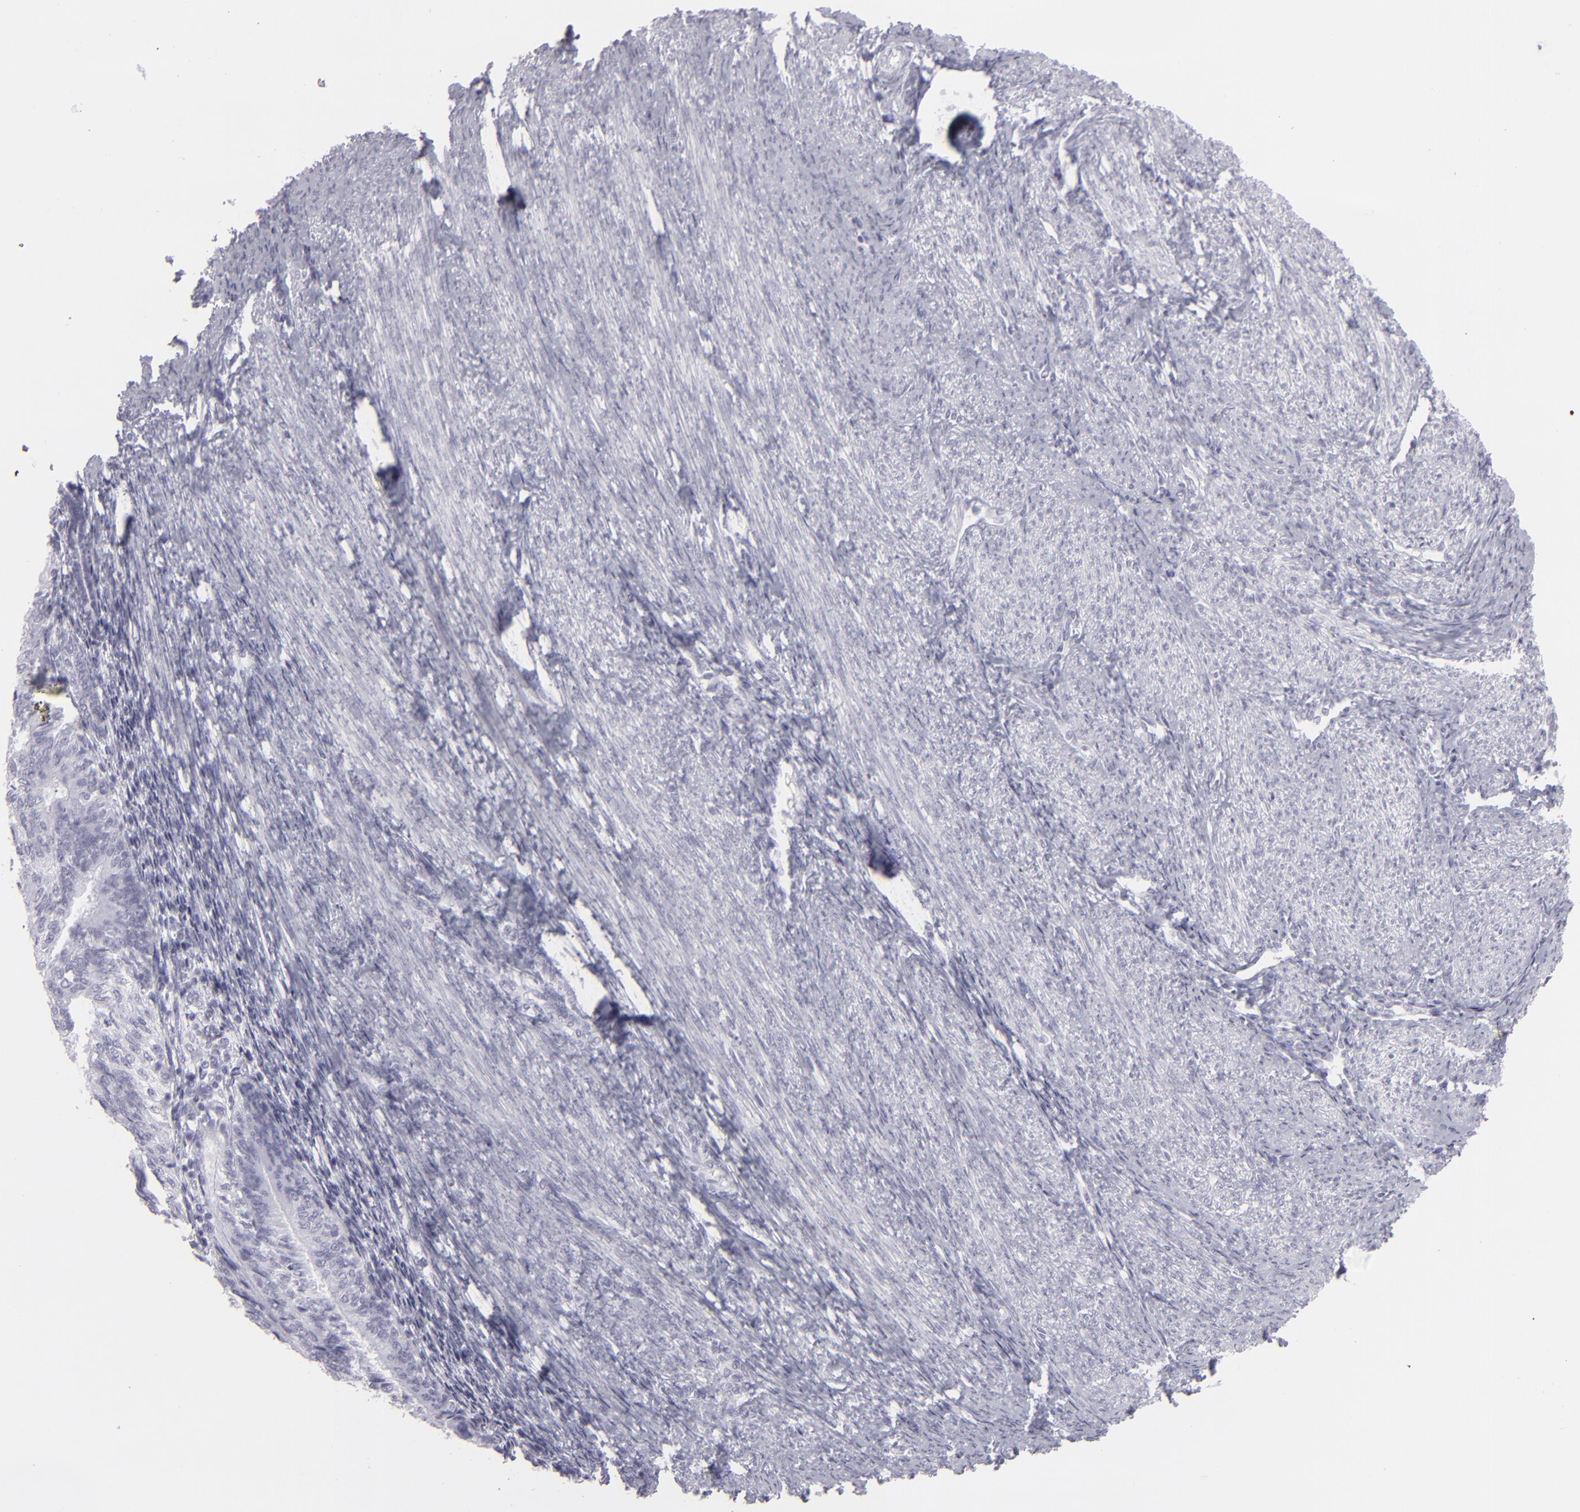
{"staining": {"intensity": "negative", "quantity": "none", "location": "none"}, "tissue": "endometrial cancer", "cell_type": "Tumor cells", "image_type": "cancer", "snomed": [{"axis": "morphology", "description": "Adenocarcinoma, NOS"}, {"axis": "topography", "description": "Endometrium"}], "caption": "Tumor cells are negative for protein expression in human endometrial cancer.", "gene": "FLG", "patient": {"sex": "female", "age": 55}}